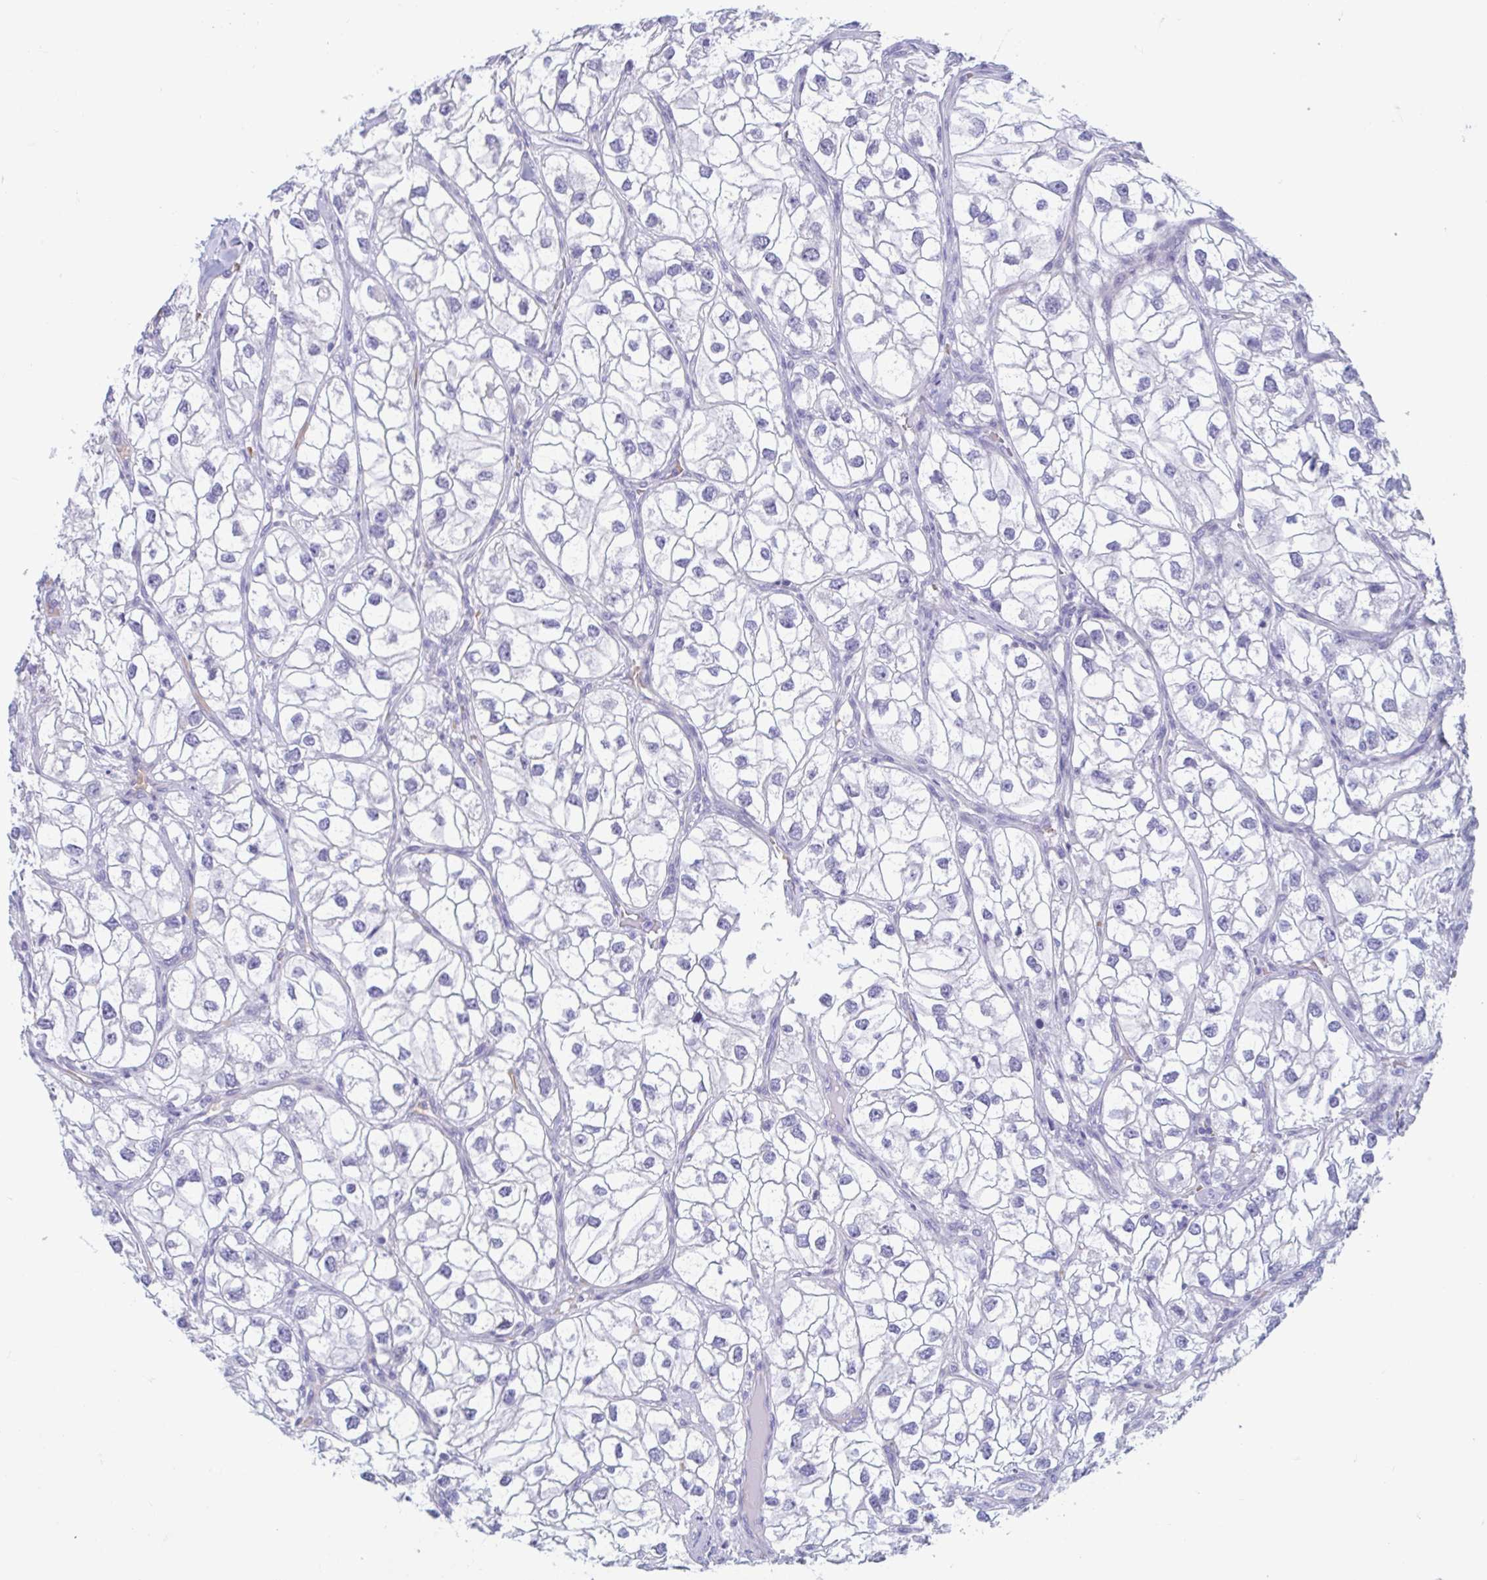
{"staining": {"intensity": "negative", "quantity": "none", "location": "none"}, "tissue": "renal cancer", "cell_type": "Tumor cells", "image_type": "cancer", "snomed": [{"axis": "morphology", "description": "Adenocarcinoma, NOS"}, {"axis": "topography", "description": "Kidney"}], "caption": "An image of human renal cancer is negative for staining in tumor cells.", "gene": "MORC4", "patient": {"sex": "male", "age": 59}}